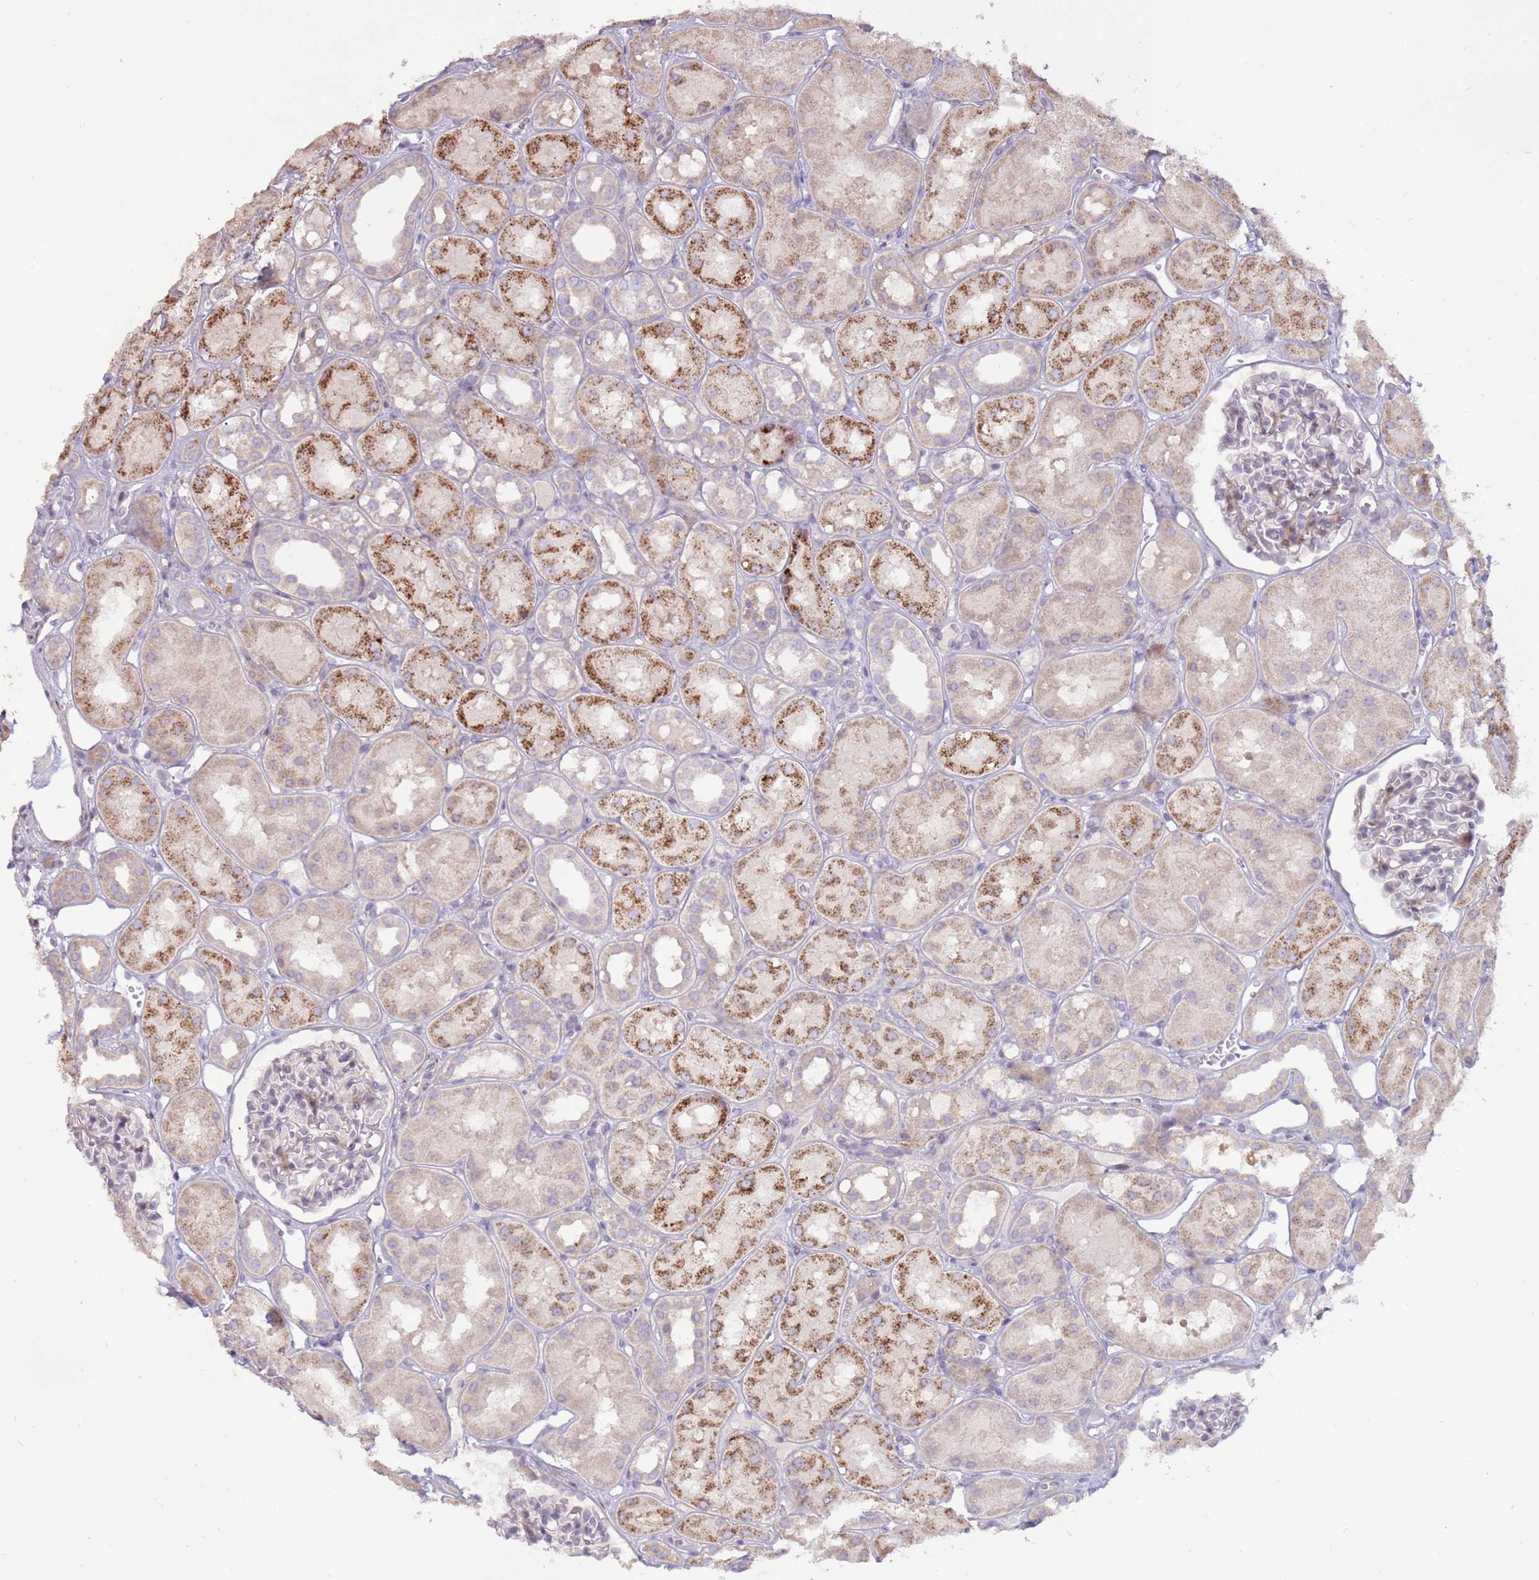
{"staining": {"intensity": "weak", "quantity": "<25%", "location": "nuclear"}, "tissue": "kidney", "cell_type": "Cells in glomeruli", "image_type": "normal", "snomed": [{"axis": "morphology", "description": "Normal tissue, NOS"}, {"axis": "topography", "description": "Kidney"}], "caption": "Cells in glomeruli show no significant staining in unremarkable kidney. (DAB immunohistochemistry visualized using brightfield microscopy, high magnification).", "gene": "LGI4", "patient": {"sex": "male", "age": 16}}